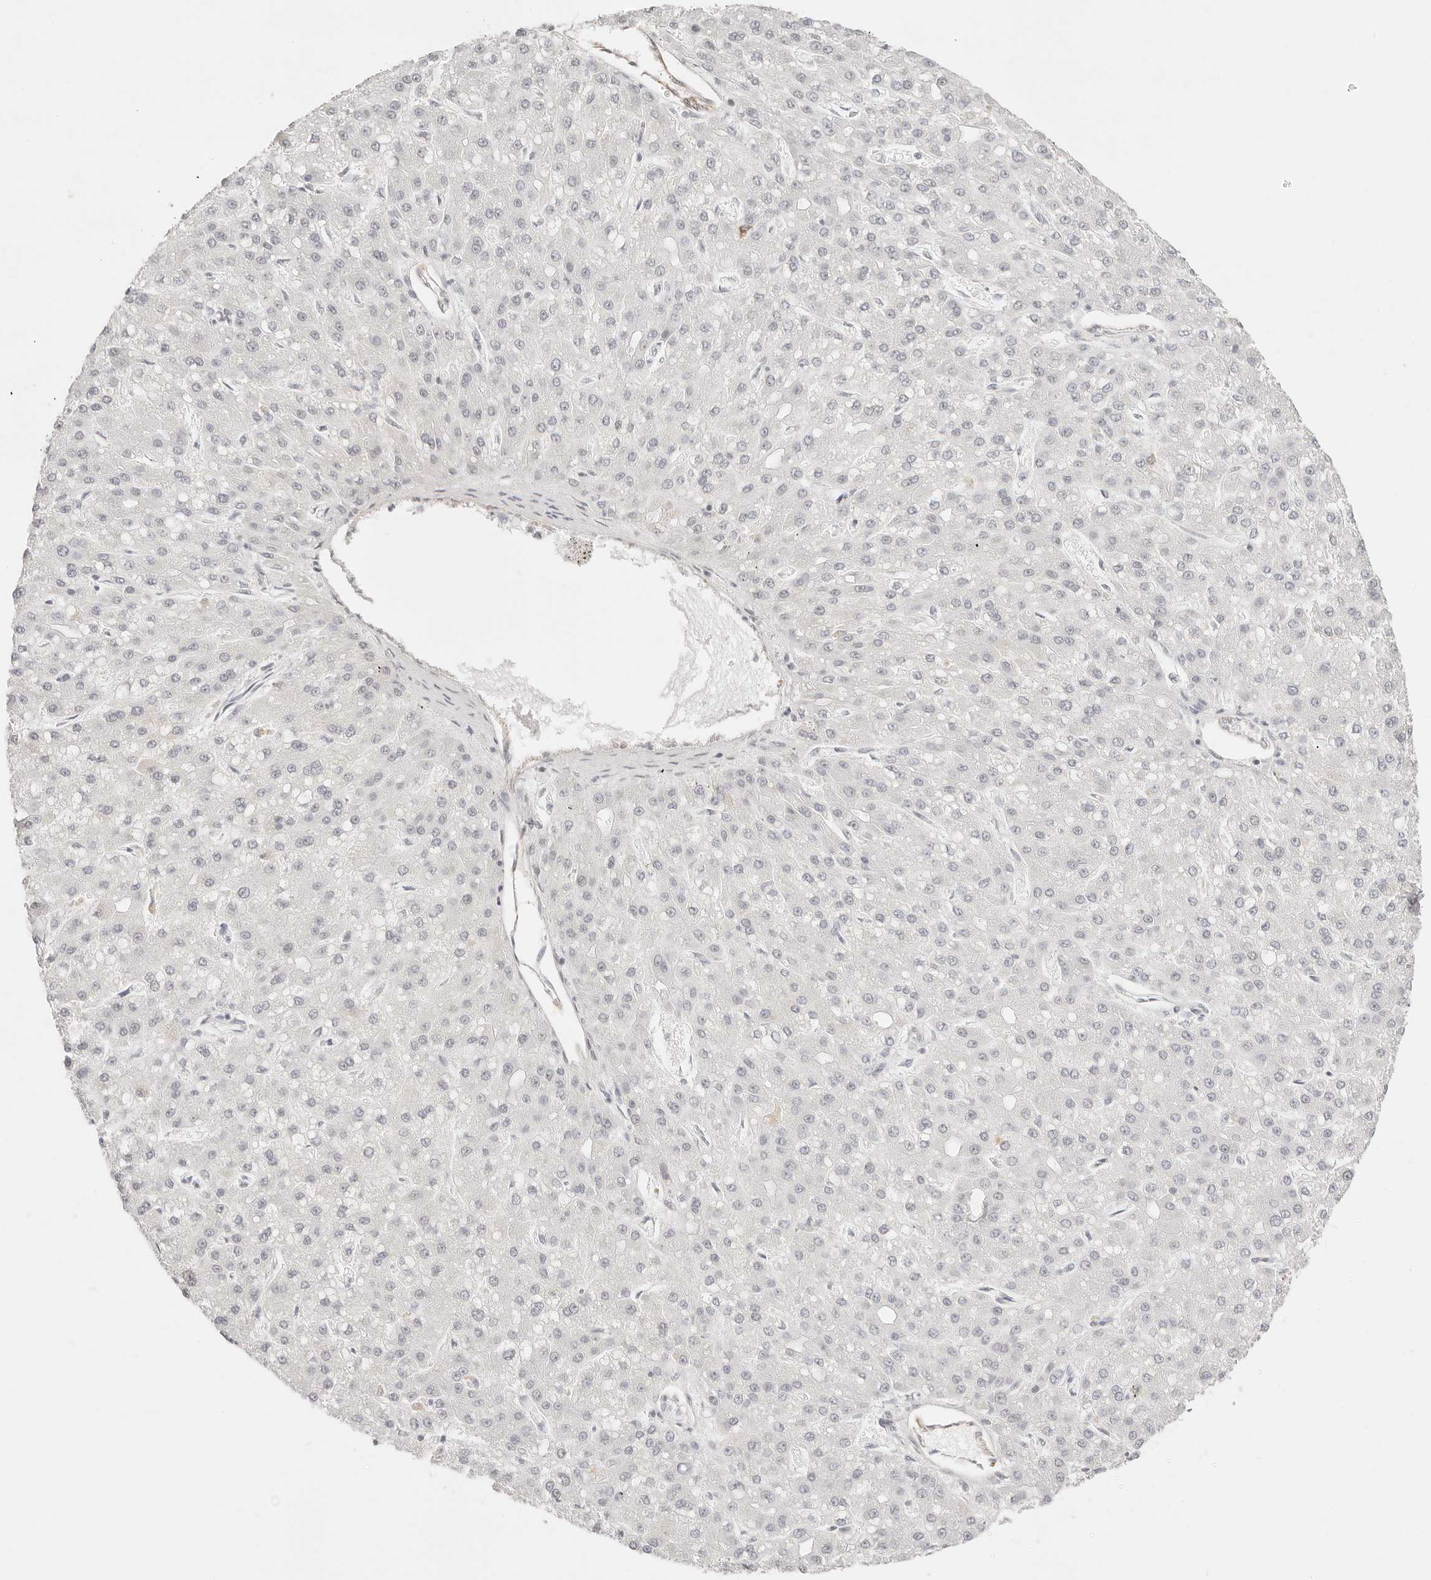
{"staining": {"intensity": "negative", "quantity": "none", "location": "none"}, "tissue": "liver cancer", "cell_type": "Tumor cells", "image_type": "cancer", "snomed": [{"axis": "morphology", "description": "Carcinoma, Hepatocellular, NOS"}, {"axis": "topography", "description": "Liver"}], "caption": "Protein analysis of liver hepatocellular carcinoma demonstrates no significant expression in tumor cells. Nuclei are stained in blue.", "gene": "ZC3H11A", "patient": {"sex": "male", "age": 67}}